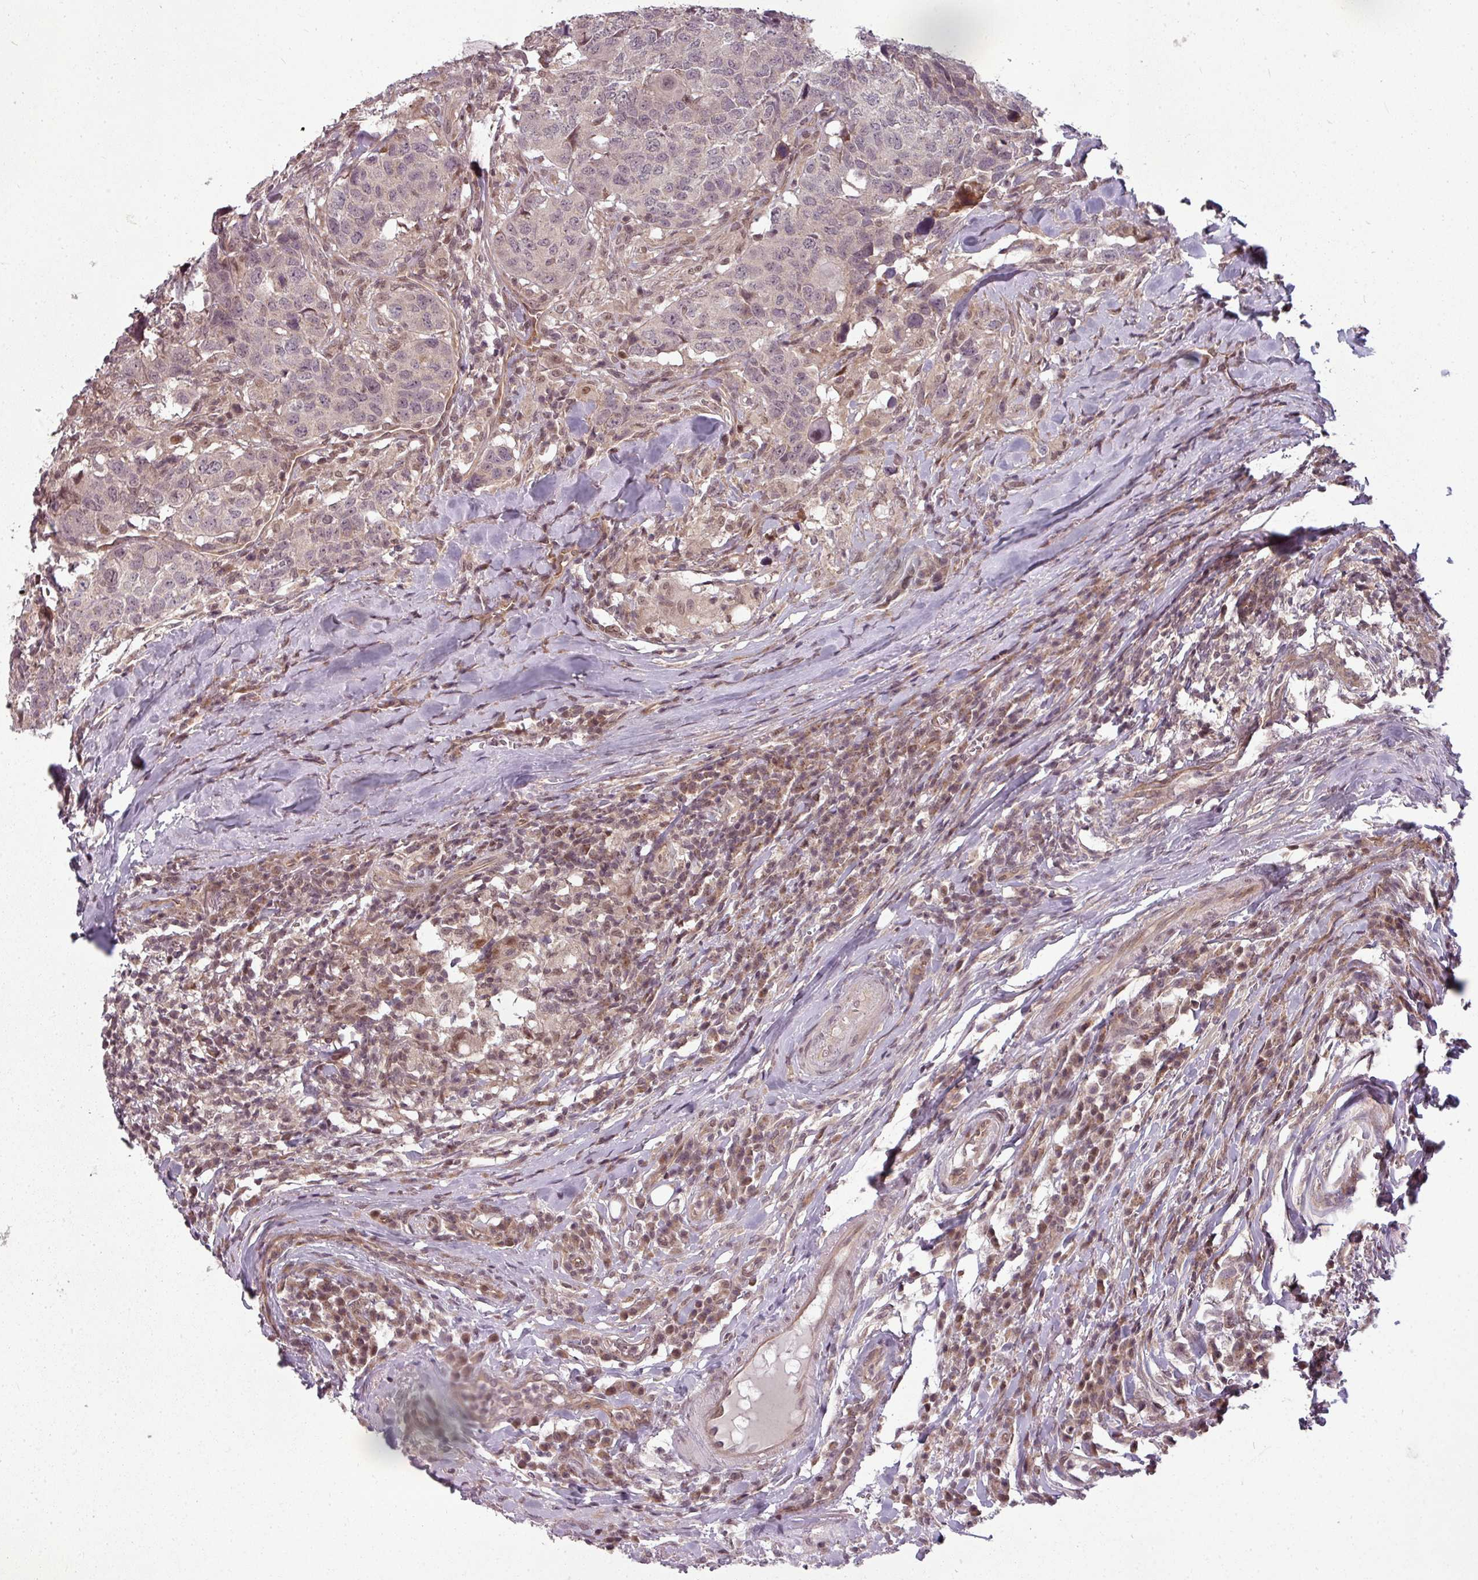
{"staining": {"intensity": "weak", "quantity": "<25%", "location": "cytoplasmic/membranous"}, "tissue": "head and neck cancer", "cell_type": "Tumor cells", "image_type": "cancer", "snomed": [{"axis": "morphology", "description": "Normal tissue, NOS"}, {"axis": "morphology", "description": "Squamous cell carcinoma, NOS"}, {"axis": "topography", "description": "Skeletal muscle"}, {"axis": "topography", "description": "Vascular tissue"}, {"axis": "topography", "description": "Peripheral nerve tissue"}, {"axis": "topography", "description": "Head-Neck"}], "caption": "The image shows no staining of tumor cells in head and neck cancer (squamous cell carcinoma). (Brightfield microscopy of DAB immunohistochemistry (IHC) at high magnification).", "gene": "CLIC1", "patient": {"sex": "male", "age": 66}}